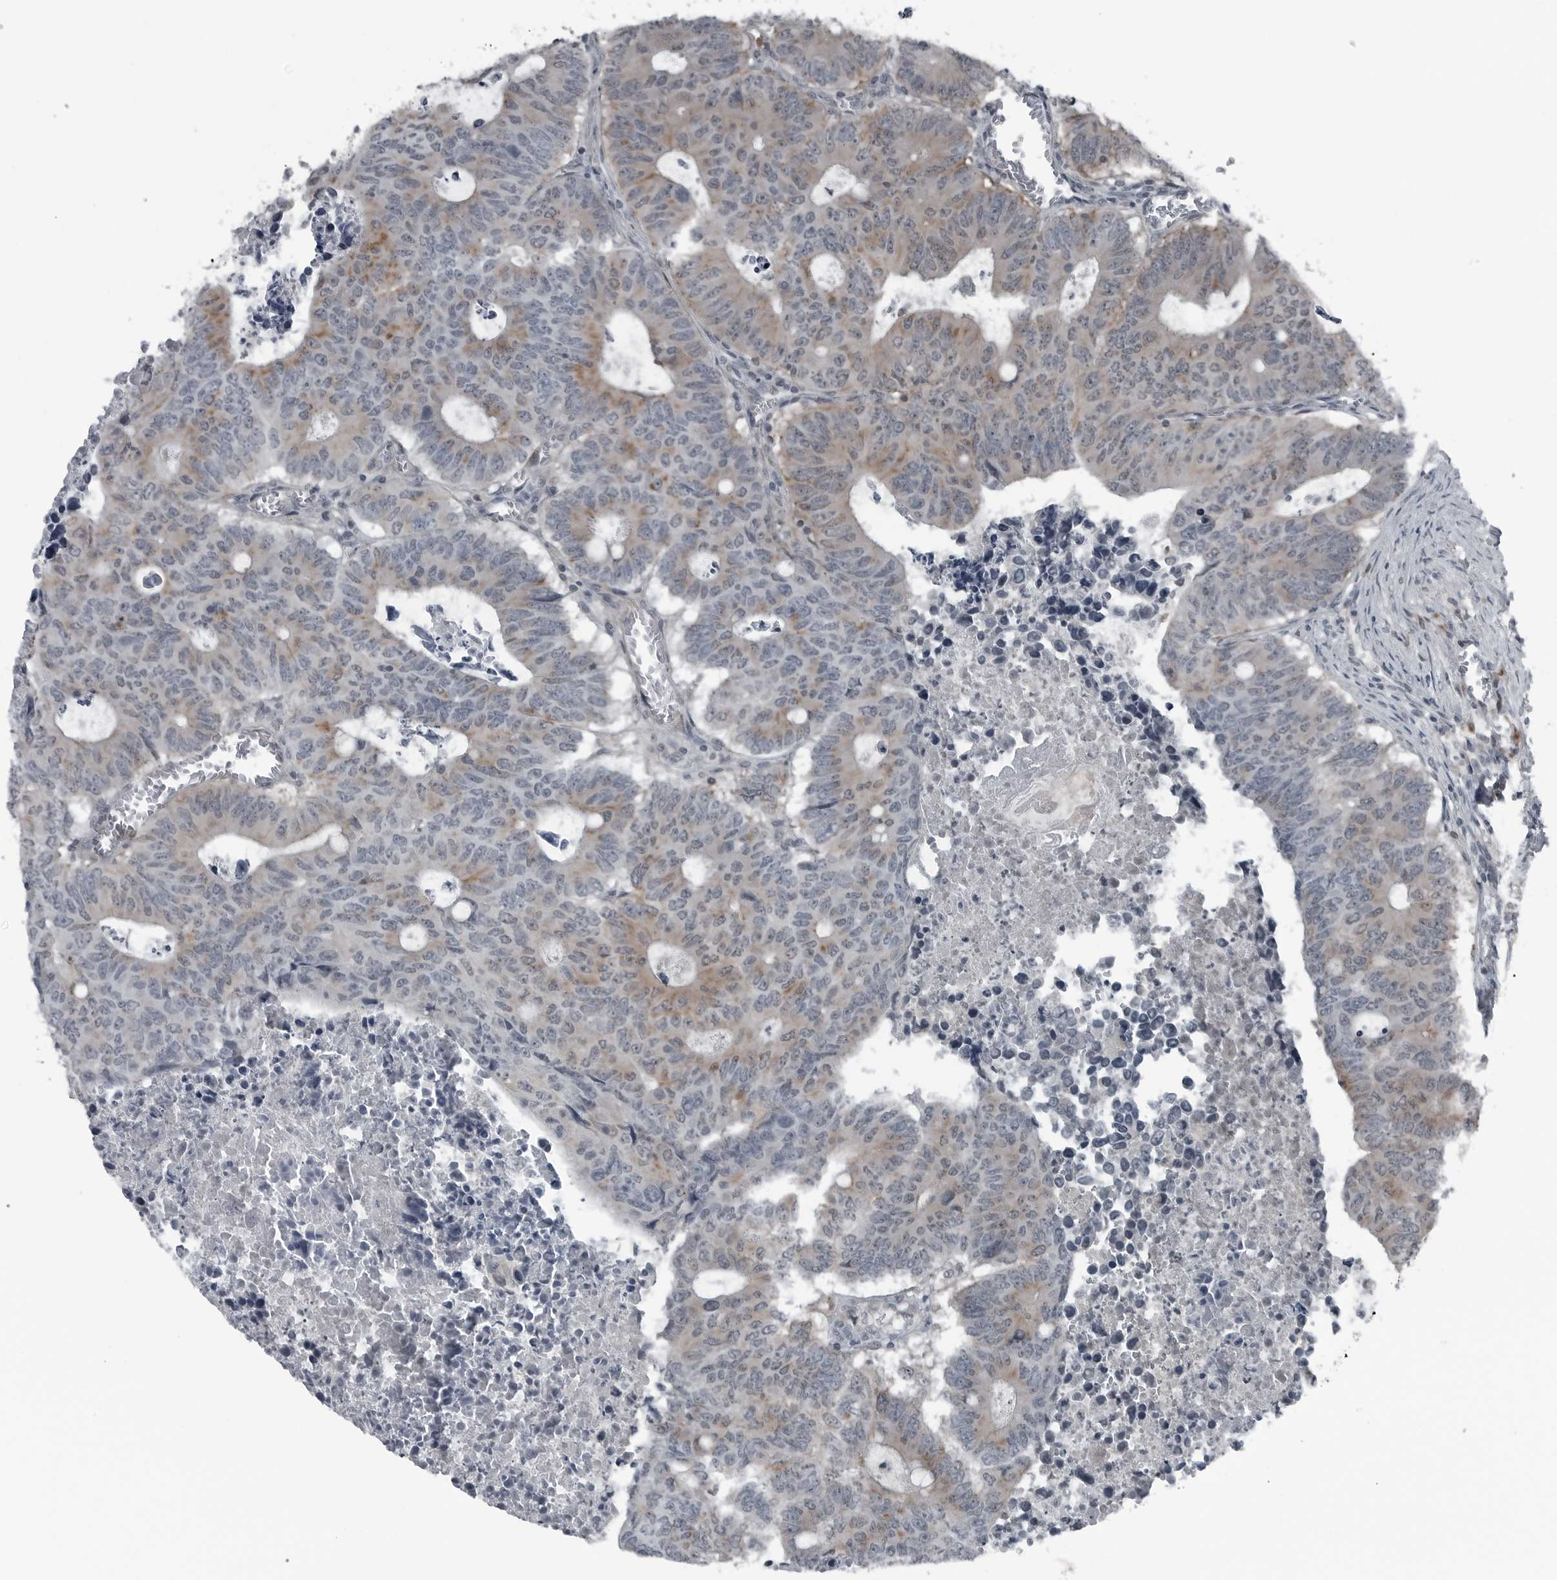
{"staining": {"intensity": "weak", "quantity": "<25%", "location": "cytoplasmic/membranous"}, "tissue": "colorectal cancer", "cell_type": "Tumor cells", "image_type": "cancer", "snomed": [{"axis": "morphology", "description": "Adenocarcinoma, NOS"}, {"axis": "topography", "description": "Colon"}], "caption": "Immunohistochemistry of colorectal cancer demonstrates no expression in tumor cells.", "gene": "GAK", "patient": {"sex": "male", "age": 87}}